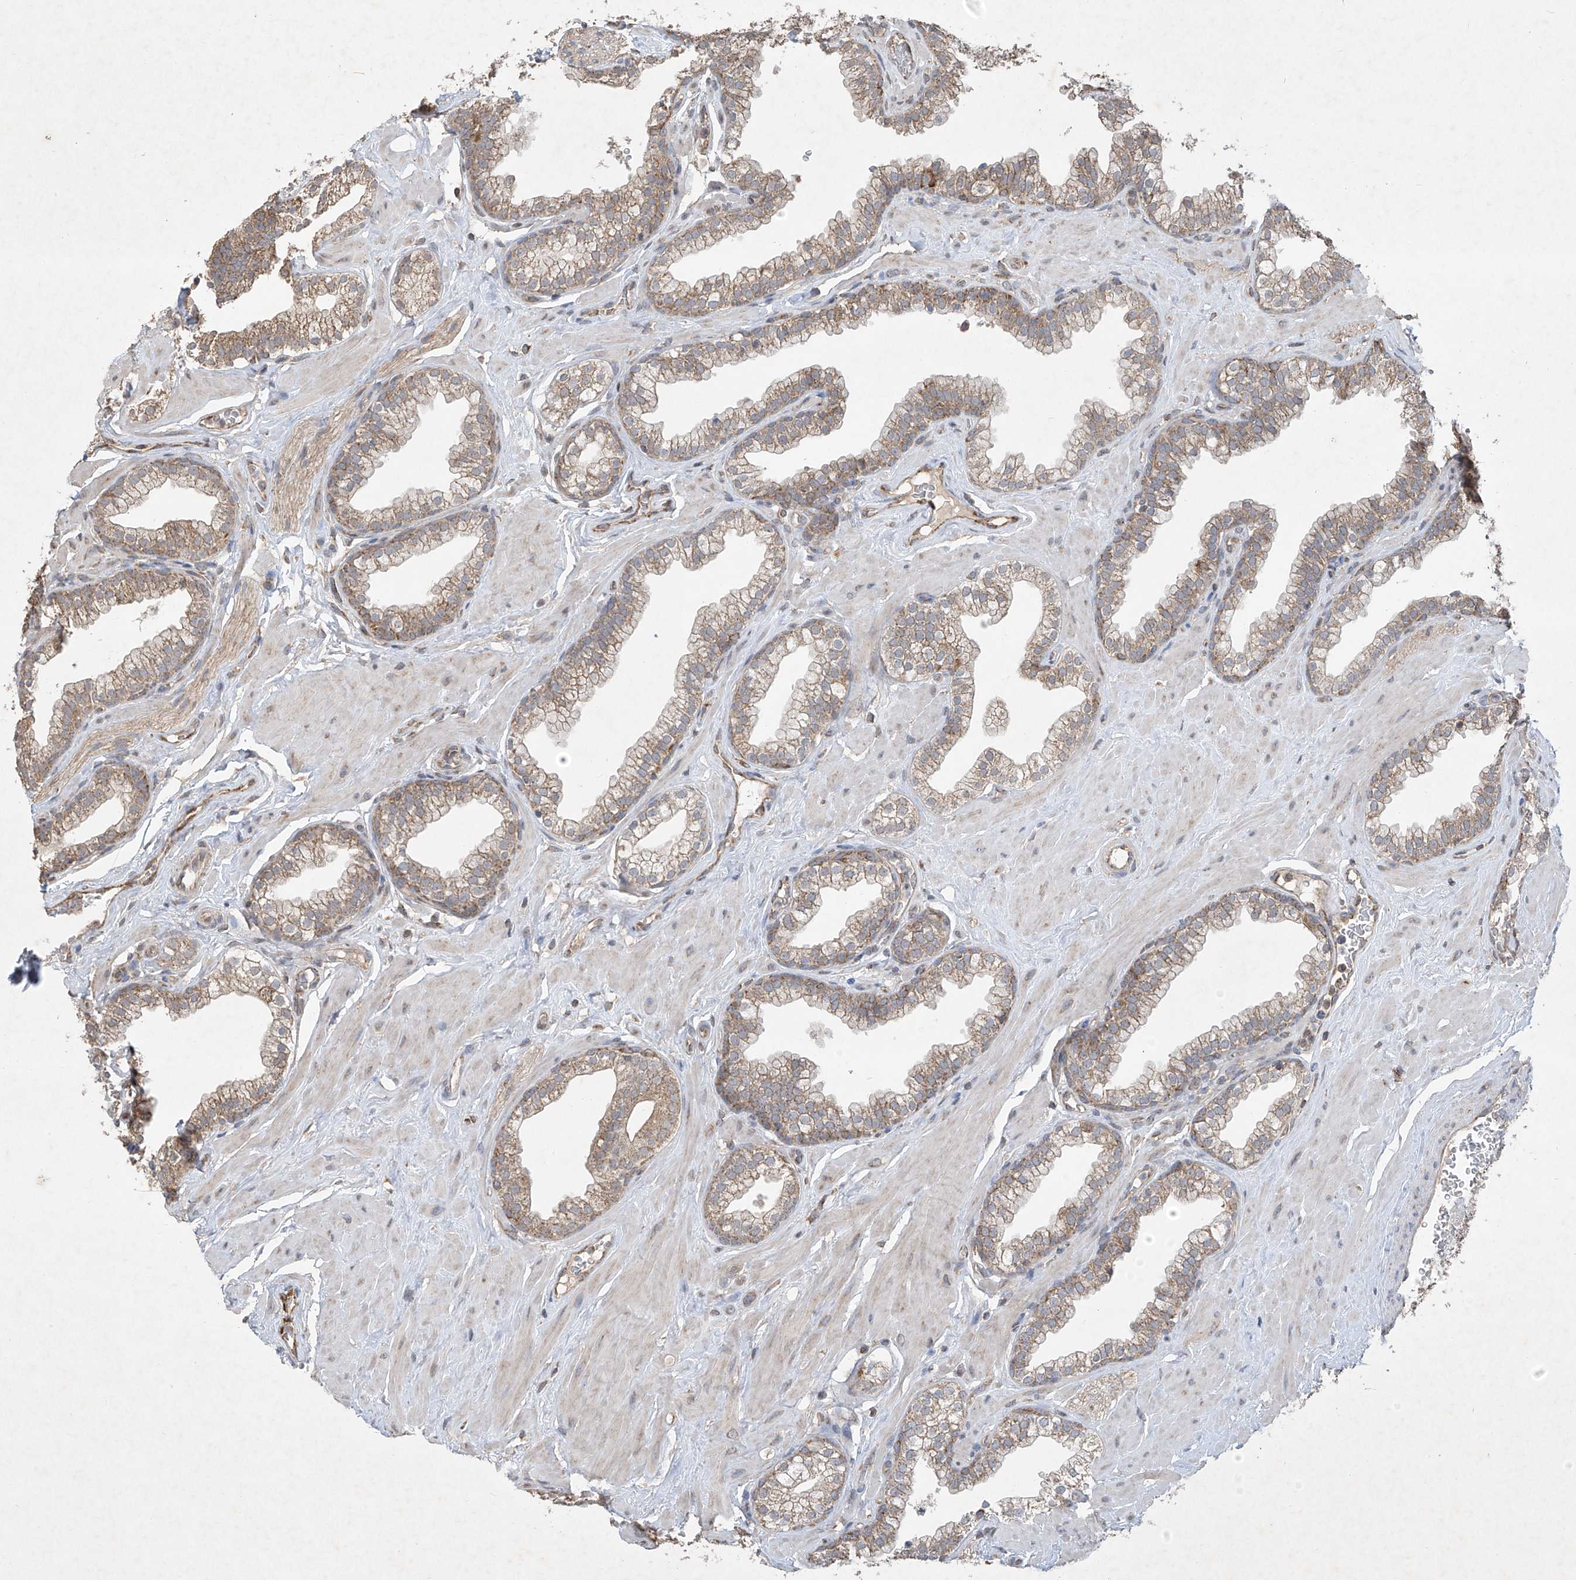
{"staining": {"intensity": "moderate", "quantity": ">75%", "location": "cytoplasmic/membranous"}, "tissue": "prostate", "cell_type": "Glandular cells", "image_type": "normal", "snomed": [{"axis": "morphology", "description": "Normal tissue, NOS"}, {"axis": "morphology", "description": "Urothelial carcinoma, Low grade"}, {"axis": "topography", "description": "Urinary bladder"}, {"axis": "topography", "description": "Prostate"}], "caption": "A photomicrograph of prostate stained for a protein displays moderate cytoplasmic/membranous brown staining in glandular cells.", "gene": "UQCC1", "patient": {"sex": "male", "age": 60}}